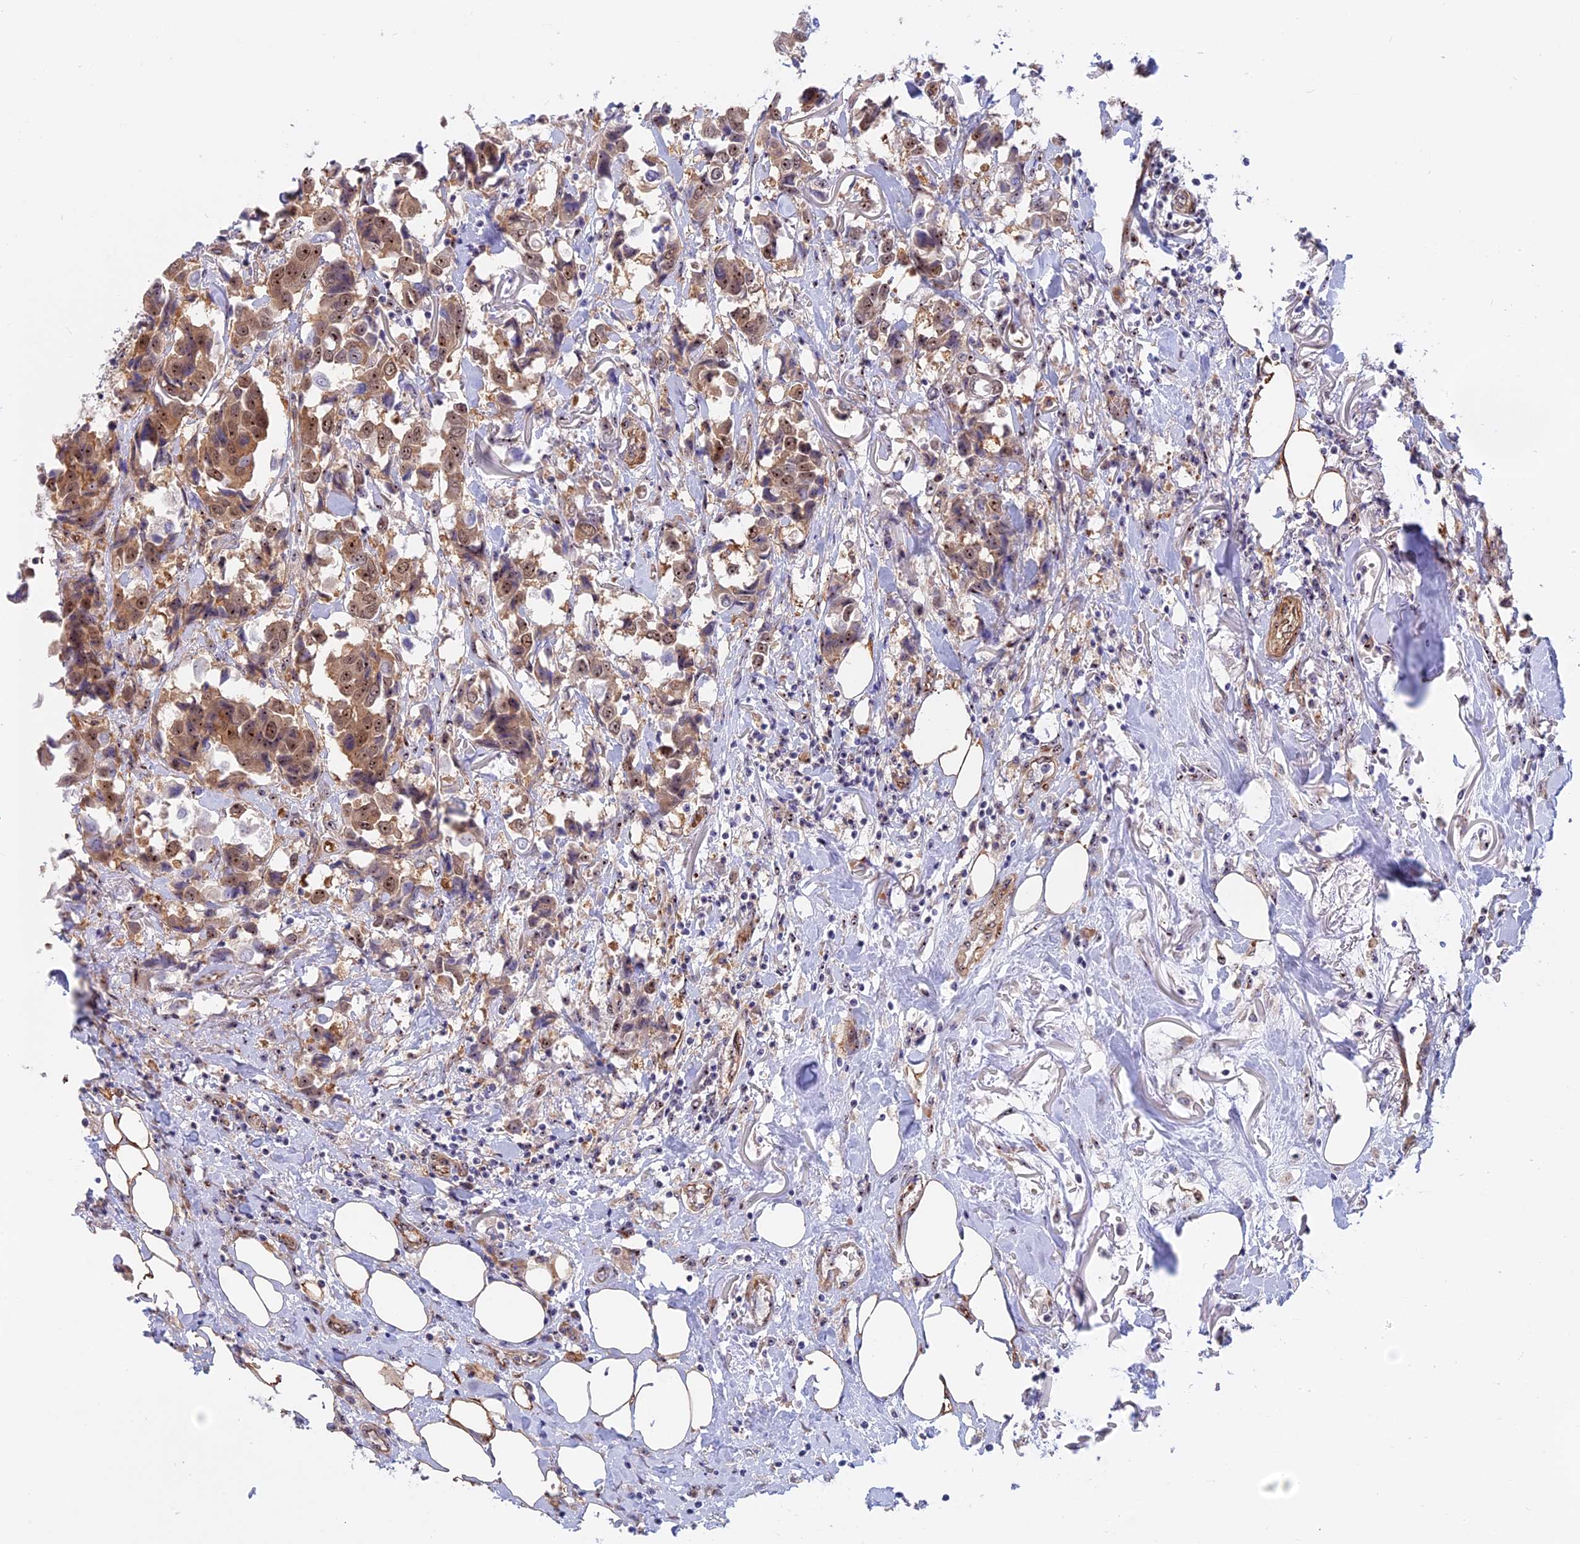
{"staining": {"intensity": "moderate", "quantity": ">75%", "location": "cytoplasmic/membranous,nuclear"}, "tissue": "breast cancer", "cell_type": "Tumor cells", "image_type": "cancer", "snomed": [{"axis": "morphology", "description": "Duct carcinoma"}, {"axis": "topography", "description": "Breast"}], "caption": "IHC photomicrograph of neoplastic tissue: human infiltrating ductal carcinoma (breast) stained using immunohistochemistry shows medium levels of moderate protein expression localized specifically in the cytoplasmic/membranous and nuclear of tumor cells, appearing as a cytoplasmic/membranous and nuclear brown color.", "gene": "DBNDD1", "patient": {"sex": "female", "age": 80}}